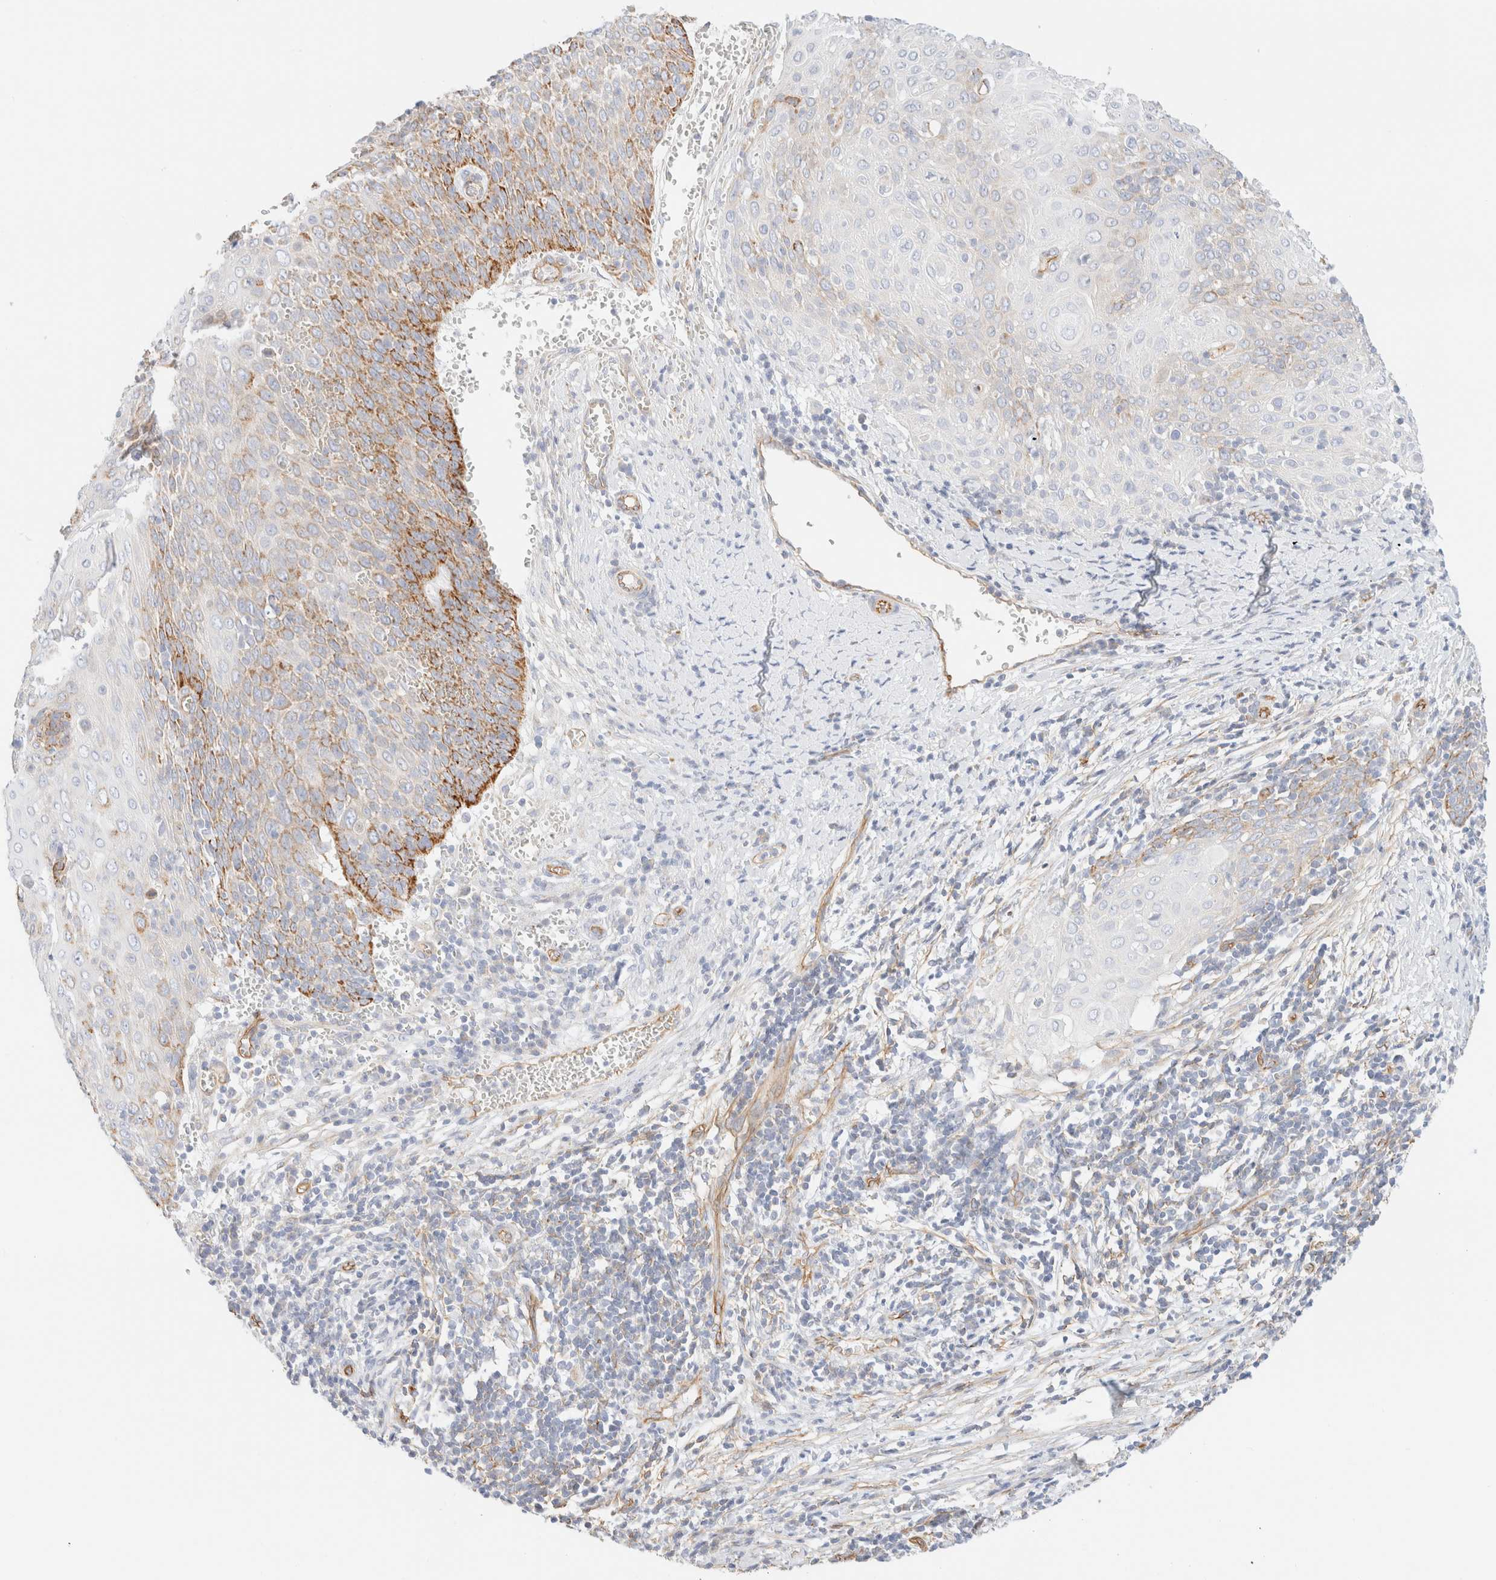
{"staining": {"intensity": "moderate", "quantity": "25%-75%", "location": "cytoplasmic/membranous"}, "tissue": "cervical cancer", "cell_type": "Tumor cells", "image_type": "cancer", "snomed": [{"axis": "morphology", "description": "Squamous cell carcinoma, NOS"}, {"axis": "topography", "description": "Cervix"}], "caption": "Cervical cancer tissue reveals moderate cytoplasmic/membranous expression in approximately 25%-75% of tumor cells Immunohistochemistry stains the protein of interest in brown and the nuclei are stained blue.", "gene": "CYB5R4", "patient": {"sex": "female", "age": 39}}